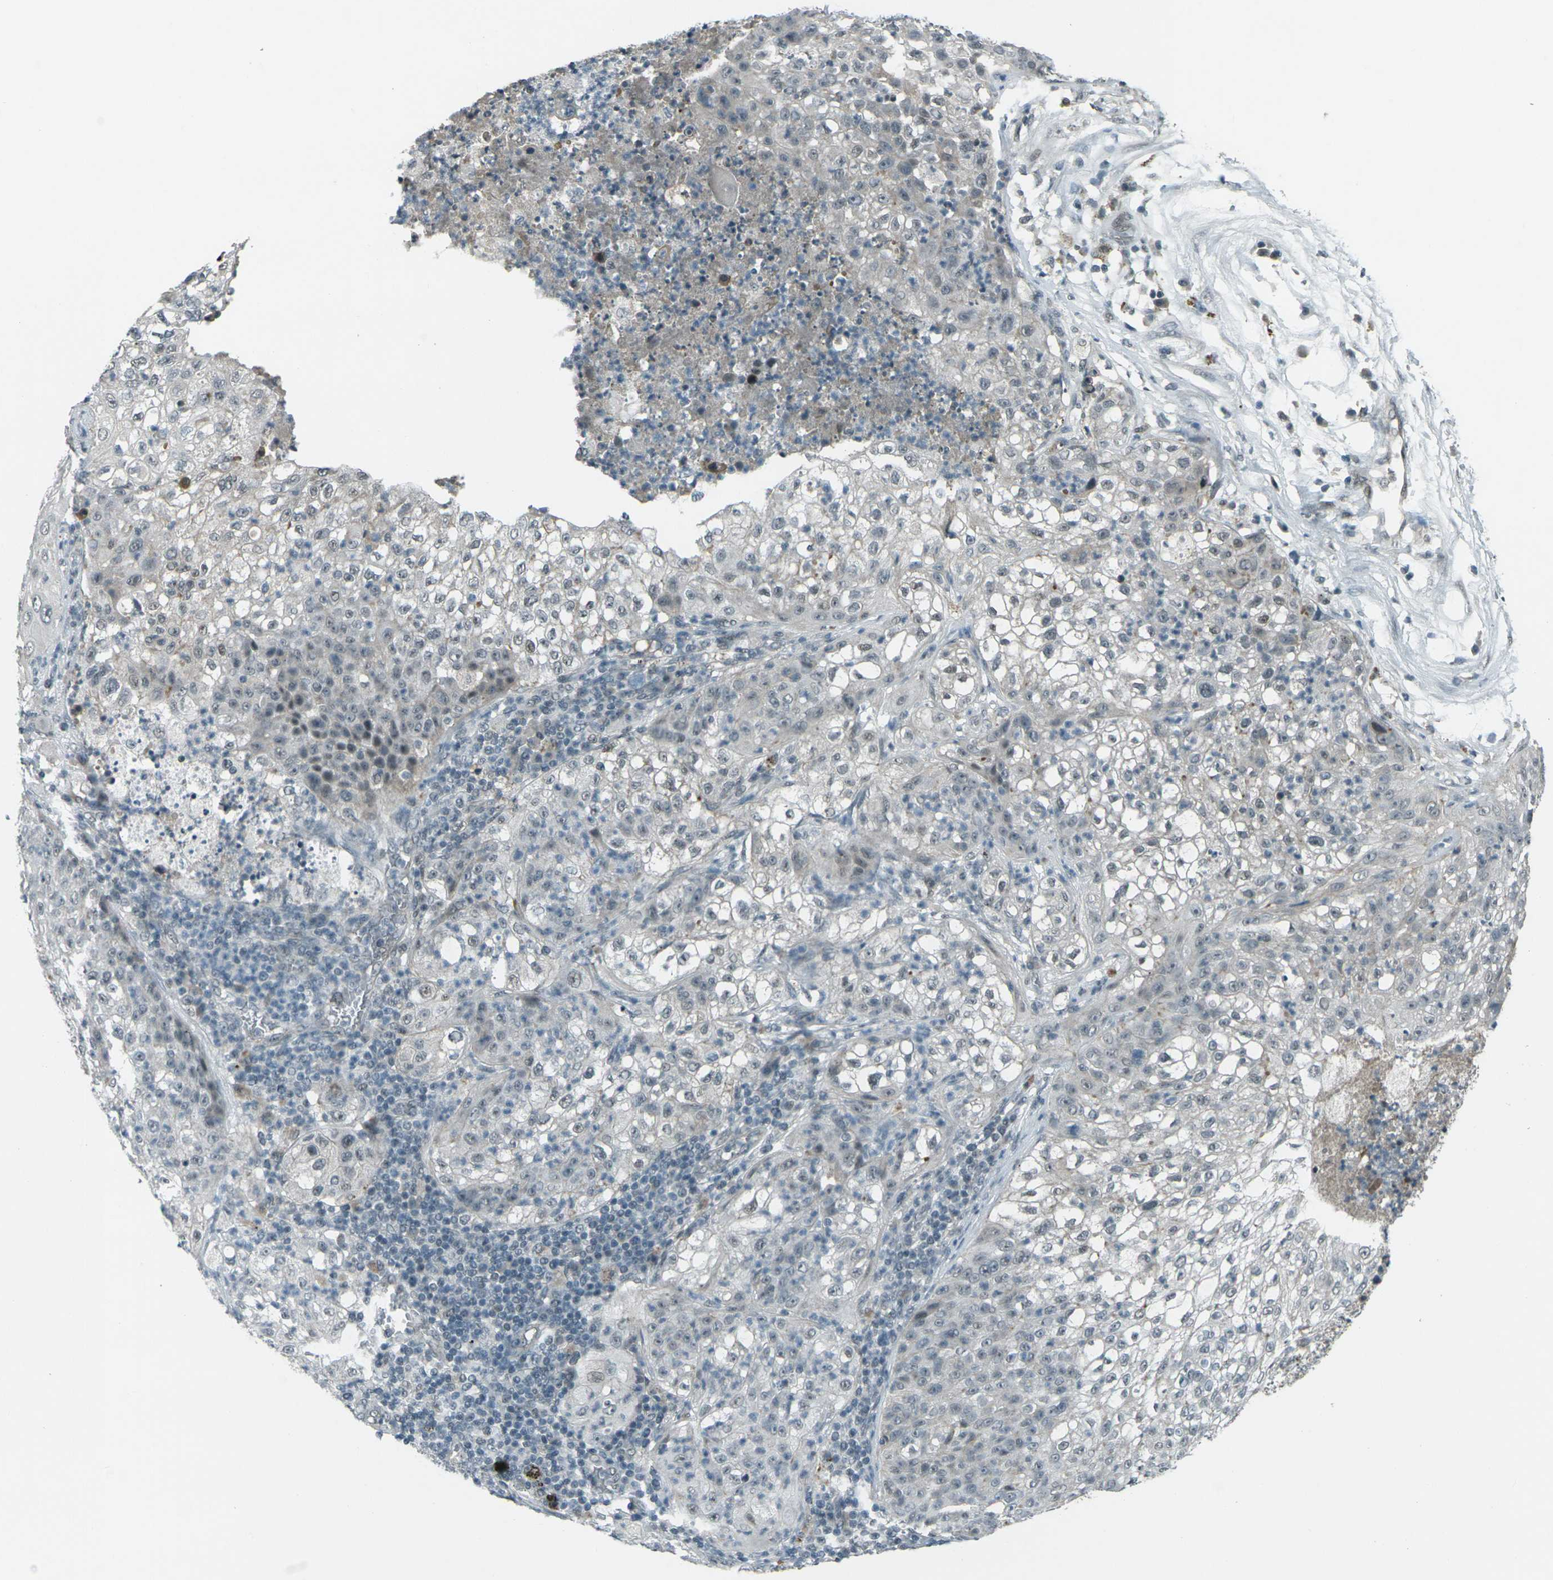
{"staining": {"intensity": "weak", "quantity": "<25%", "location": "nuclear"}, "tissue": "lung cancer", "cell_type": "Tumor cells", "image_type": "cancer", "snomed": [{"axis": "morphology", "description": "Inflammation, NOS"}, {"axis": "morphology", "description": "Squamous cell carcinoma, NOS"}, {"axis": "topography", "description": "Lymph node"}, {"axis": "topography", "description": "Soft tissue"}, {"axis": "topography", "description": "Lung"}], "caption": "IHC image of lung cancer (squamous cell carcinoma) stained for a protein (brown), which reveals no expression in tumor cells.", "gene": "GPR19", "patient": {"sex": "male", "age": 66}}